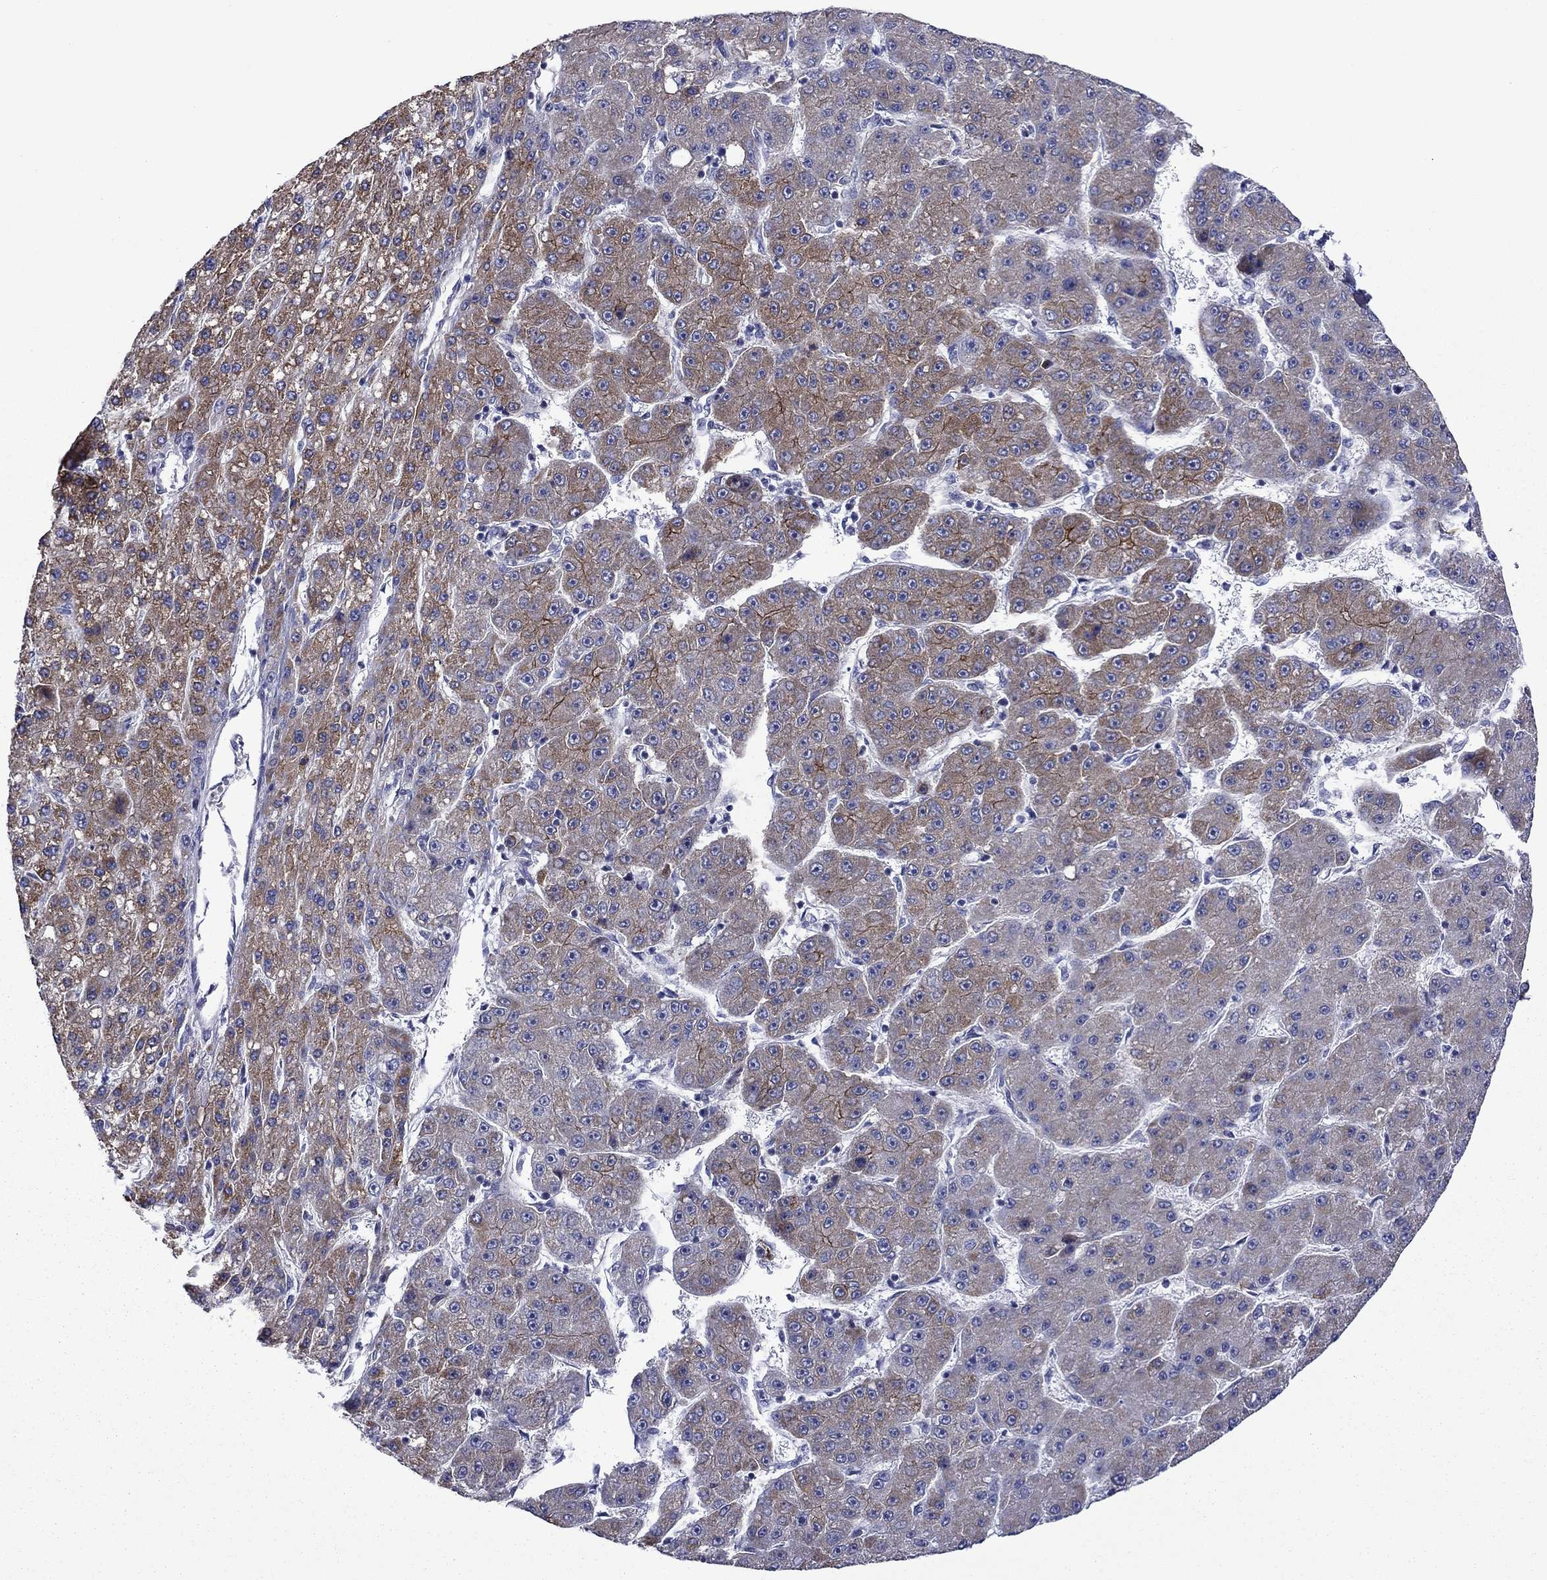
{"staining": {"intensity": "strong", "quantity": "<25%", "location": "cytoplasmic/membranous"}, "tissue": "liver cancer", "cell_type": "Tumor cells", "image_type": "cancer", "snomed": [{"axis": "morphology", "description": "Carcinoma, Hepatocellular, NOS"}, {"axis": "topography", "description": "Liver"}], "caption": "High-power microscopy captured an immunohistochemistry (IHC) image of liver hepatocellular carcinoma, revealing strong cytoplasmic/membranous expression in approximately <25% of tumor cells.", "gene": "LMO7", "patient": {"sex": "male", "age": 67}}